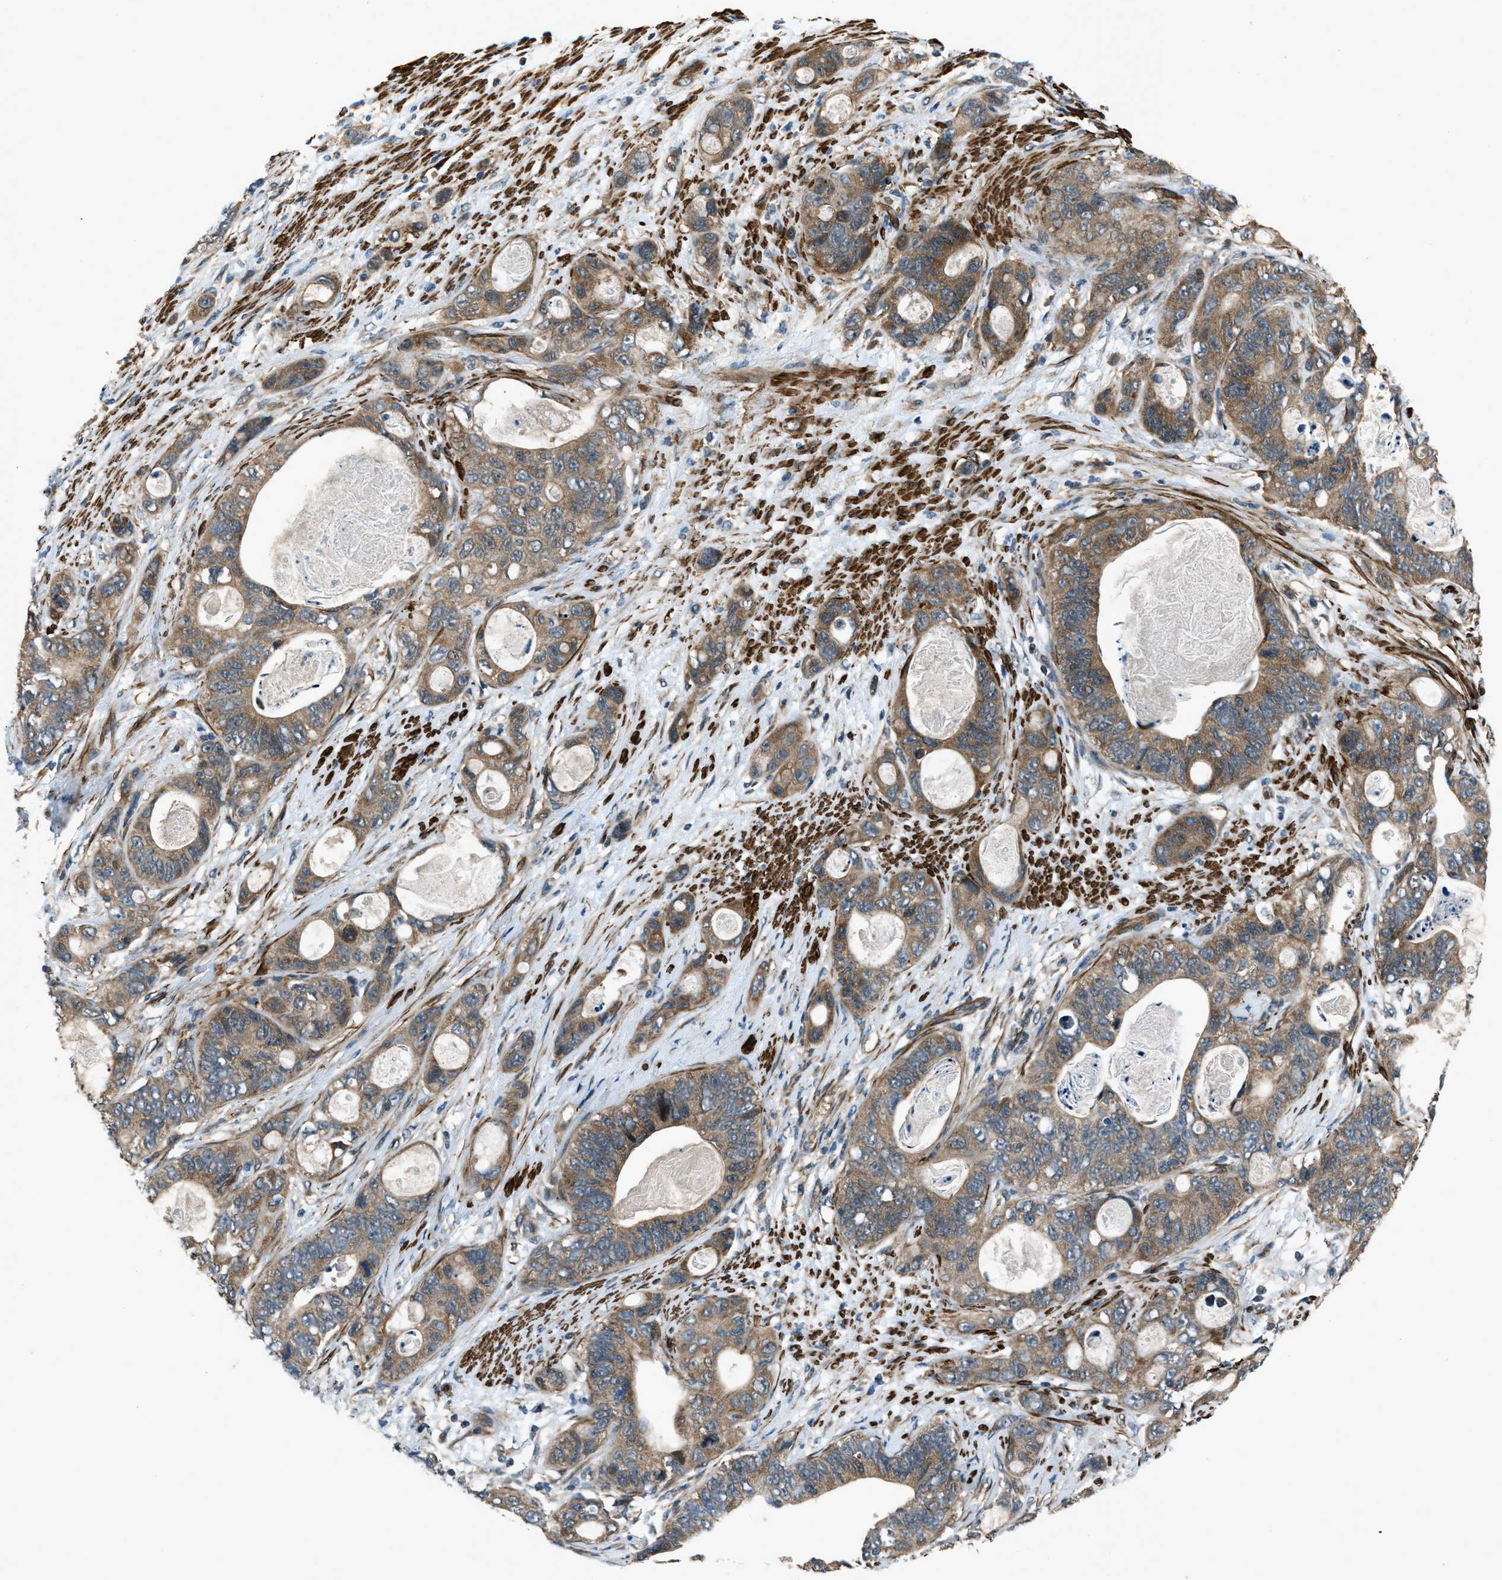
{"staining": {"intensity": "moderate", "quantity": ">75%", "location": "cytoplasmic/membranous"}, "tissue": "stomach cancer", "cell_type": "Tumor cells", "image_type": "cancer", "snomed": [{"axis": "morphology", "description": "Normal tissue, NOS"}, {"axis": "morphology", "description": "Adenocarcinoma, NOS"}, {"axis": "topography", "description": "Stomach"}], "caption": "Stomach cancer stained for a protein (brown) shows moderate cytoplasmic/membranous positive positivity in about >75% of tumor cells.", "gene": "NUDCD3", "patient": {"sex": "female", "age": 89}}